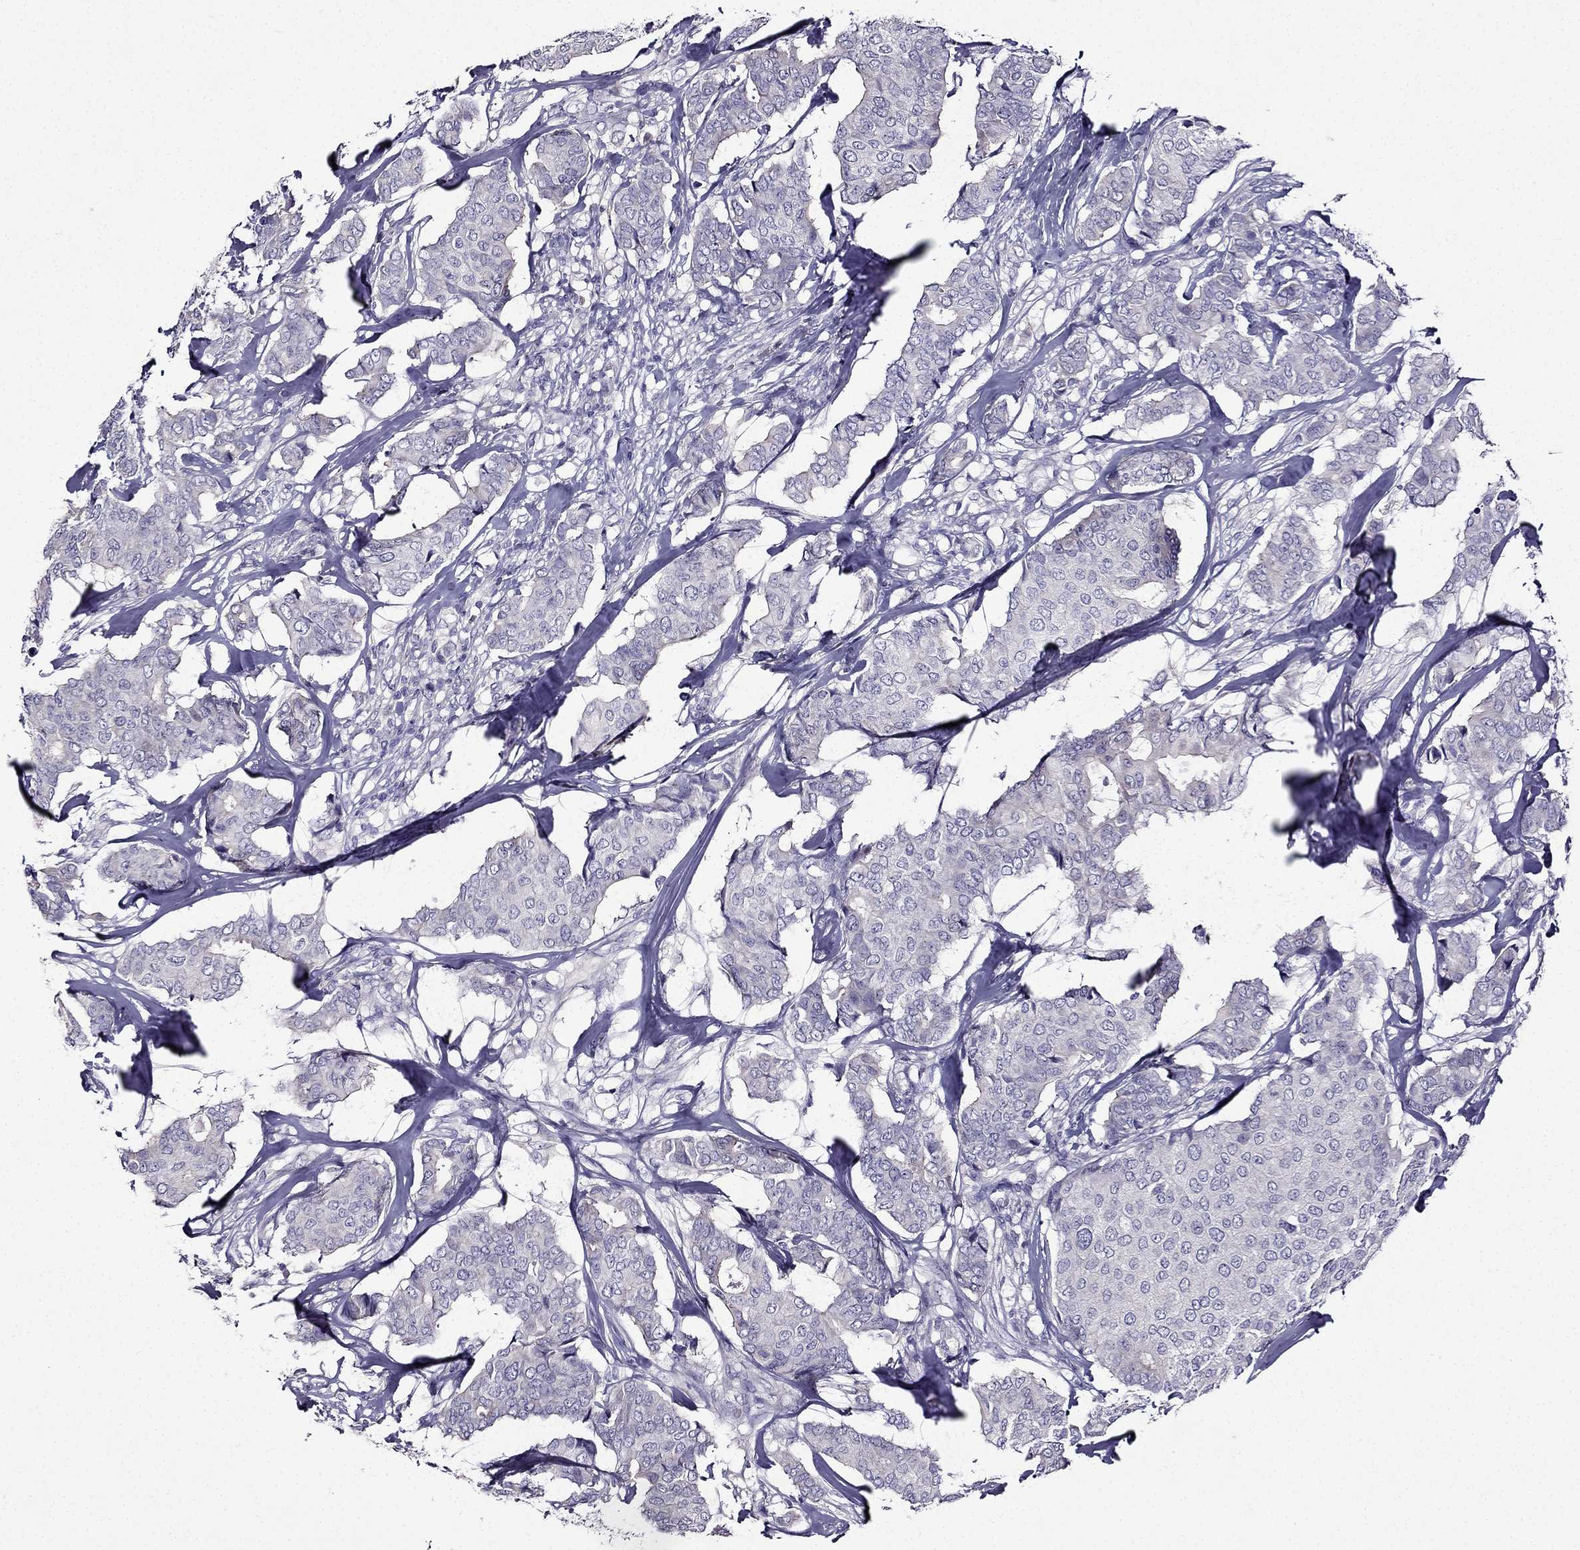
{"staining": {"intensity": "negative", "quantity": "none", "location": "none"}, "tissue": "breast cancer", "cell_type": "Tumor cells", "image_type": "cancer", "snomed": [{"axis": "morphology", "description": "Duct carcinoma"}, {"axis": "topography", "description": "Breast"}], "caption": "This is an immunohistochemistry histopathology image of human breast cancer. There is no staining in tumor cells.", "gene": "TMEM266", "patient": {"sex": "female", "age": 75}}